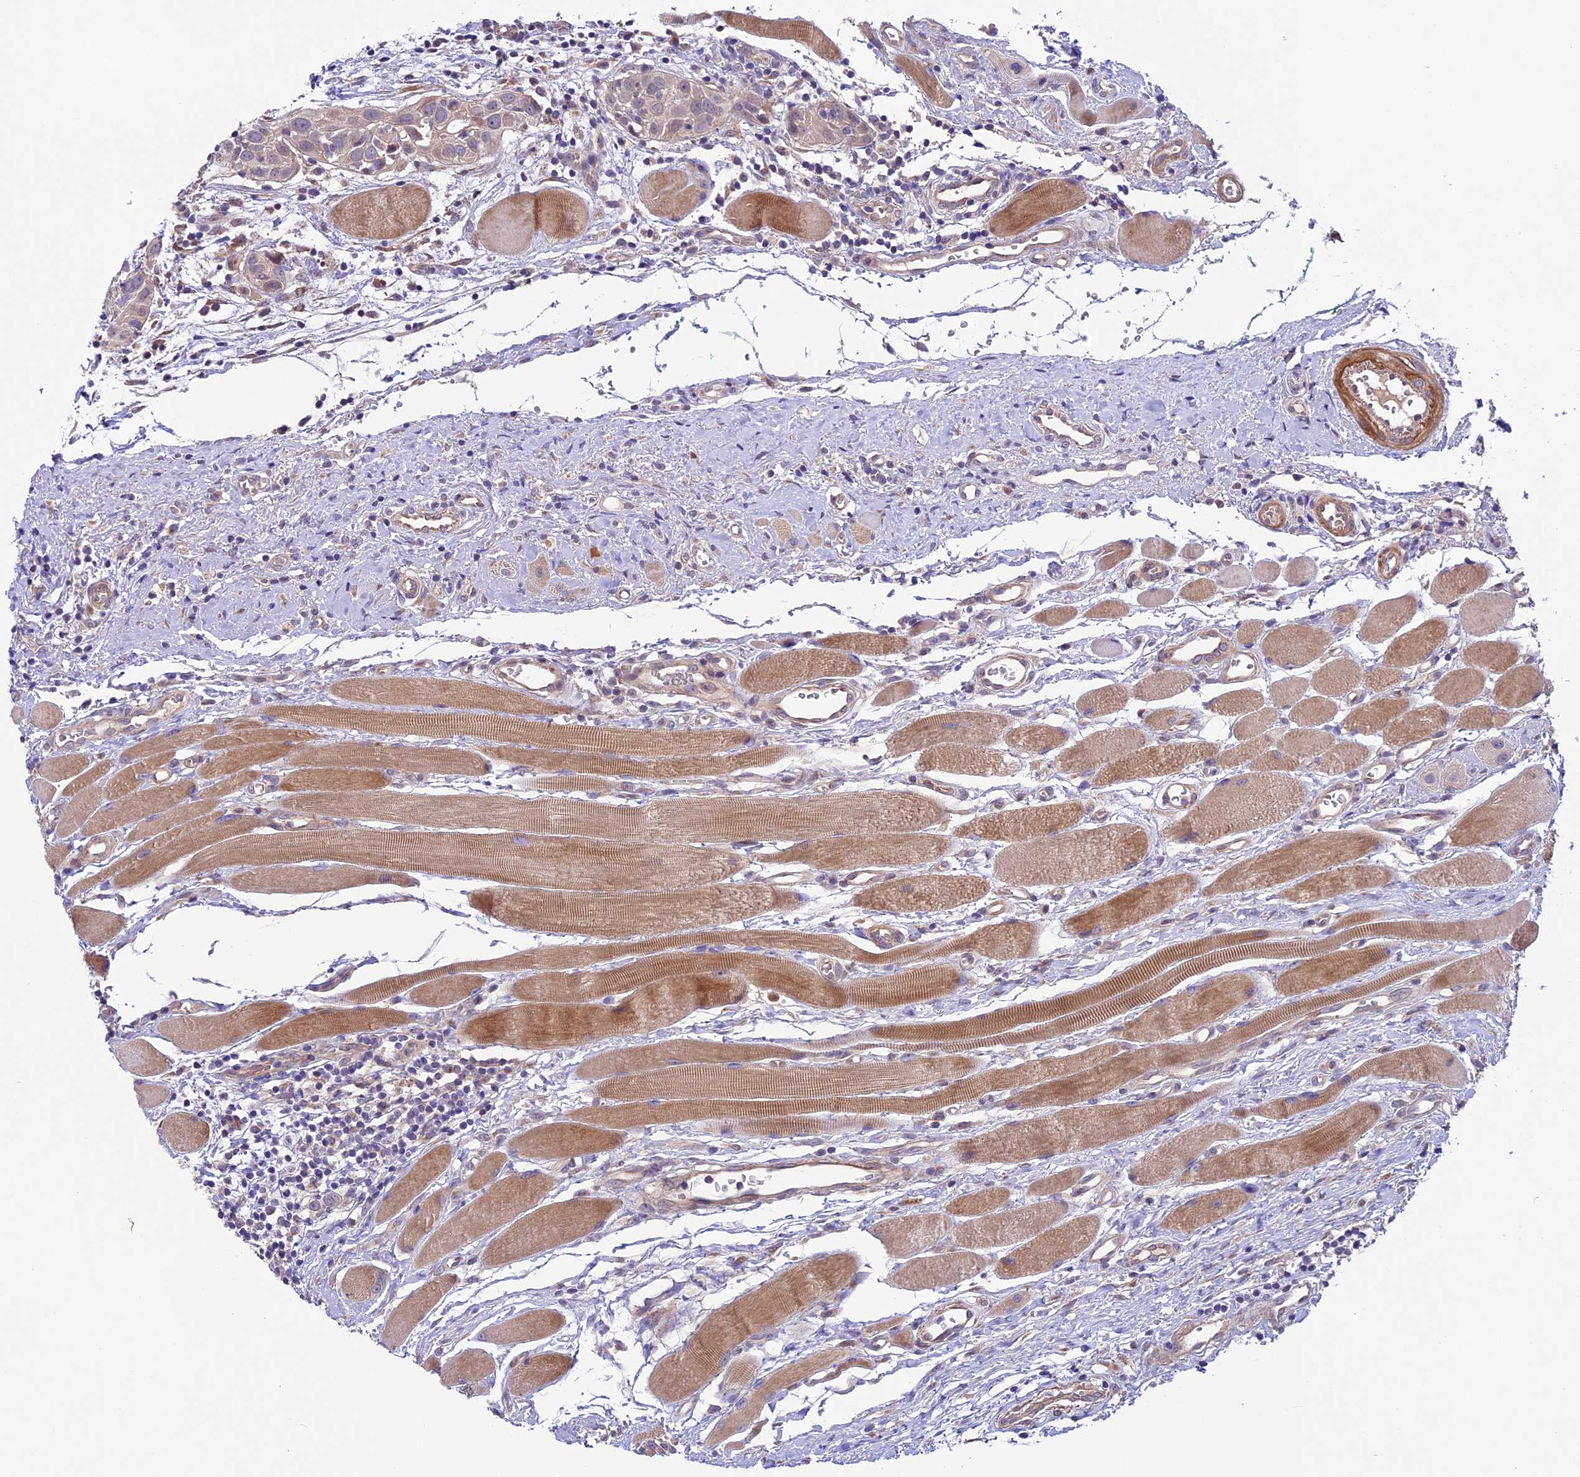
{"staining": {"intensity": "negative", "quantity": "none", "location": "none"}, "tissue": "head and neck cancer", "cell_type": "Tumor cells", "image_type": "cancer", "snomed": [{"axis": "morphology", "description": "Squamous cell carcinoma, NOS"}, {"axis": "topography", "description": "Oral tissue"}, {"axis": "topography", "description": "Head-Neck"}], "caption": "Human head and neck cancer (squamous cell carcinoma) stained for a protein using IHC reveals no staining in tumor cells.", "gene": "COG8", "patient": {"sex": "female", "age": 50}}